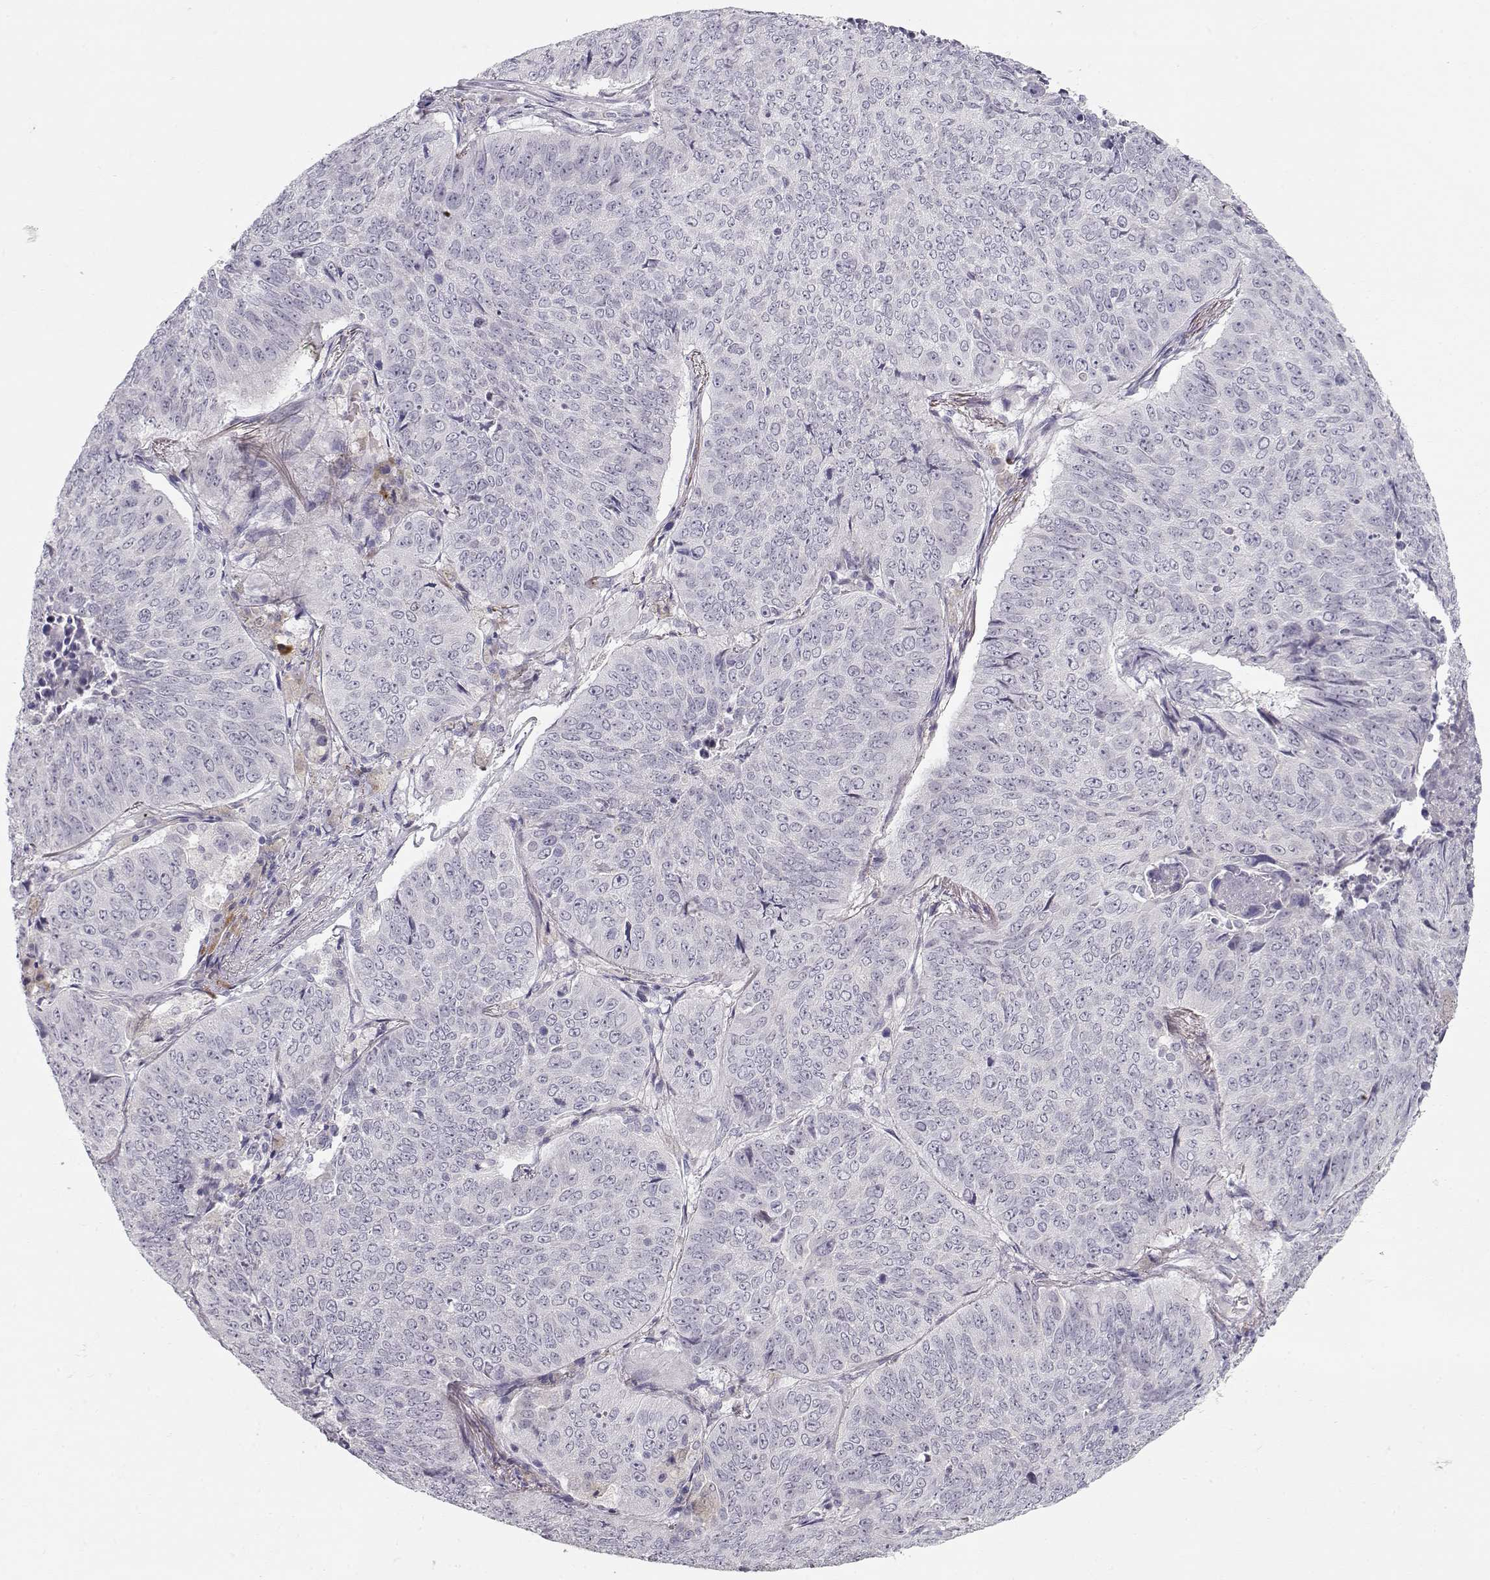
{"staining": {"intensity": "negative", "quantity": "none", "location": "none"}, "tissue": "lung cancer", "cell_type": "Tumor cells", "image_type": "cancer", "snomed": [{"axis": "morphology", "description": "Normal tissue, NOS"}, {"axis": "morphology", "description": "Squamous cell carcinoma, NOS"}, {"axis": "topography", "description": "Bronchus"}, {"axis": "topography", "description": "Lung"}], "caption": "Immunohistochemistry (IHC) of human lung squamous cell carcinoma demonstrates no expression in tumor cells.", "gene": "TTC26", "patient": {"sex": "male", "age": 64}}